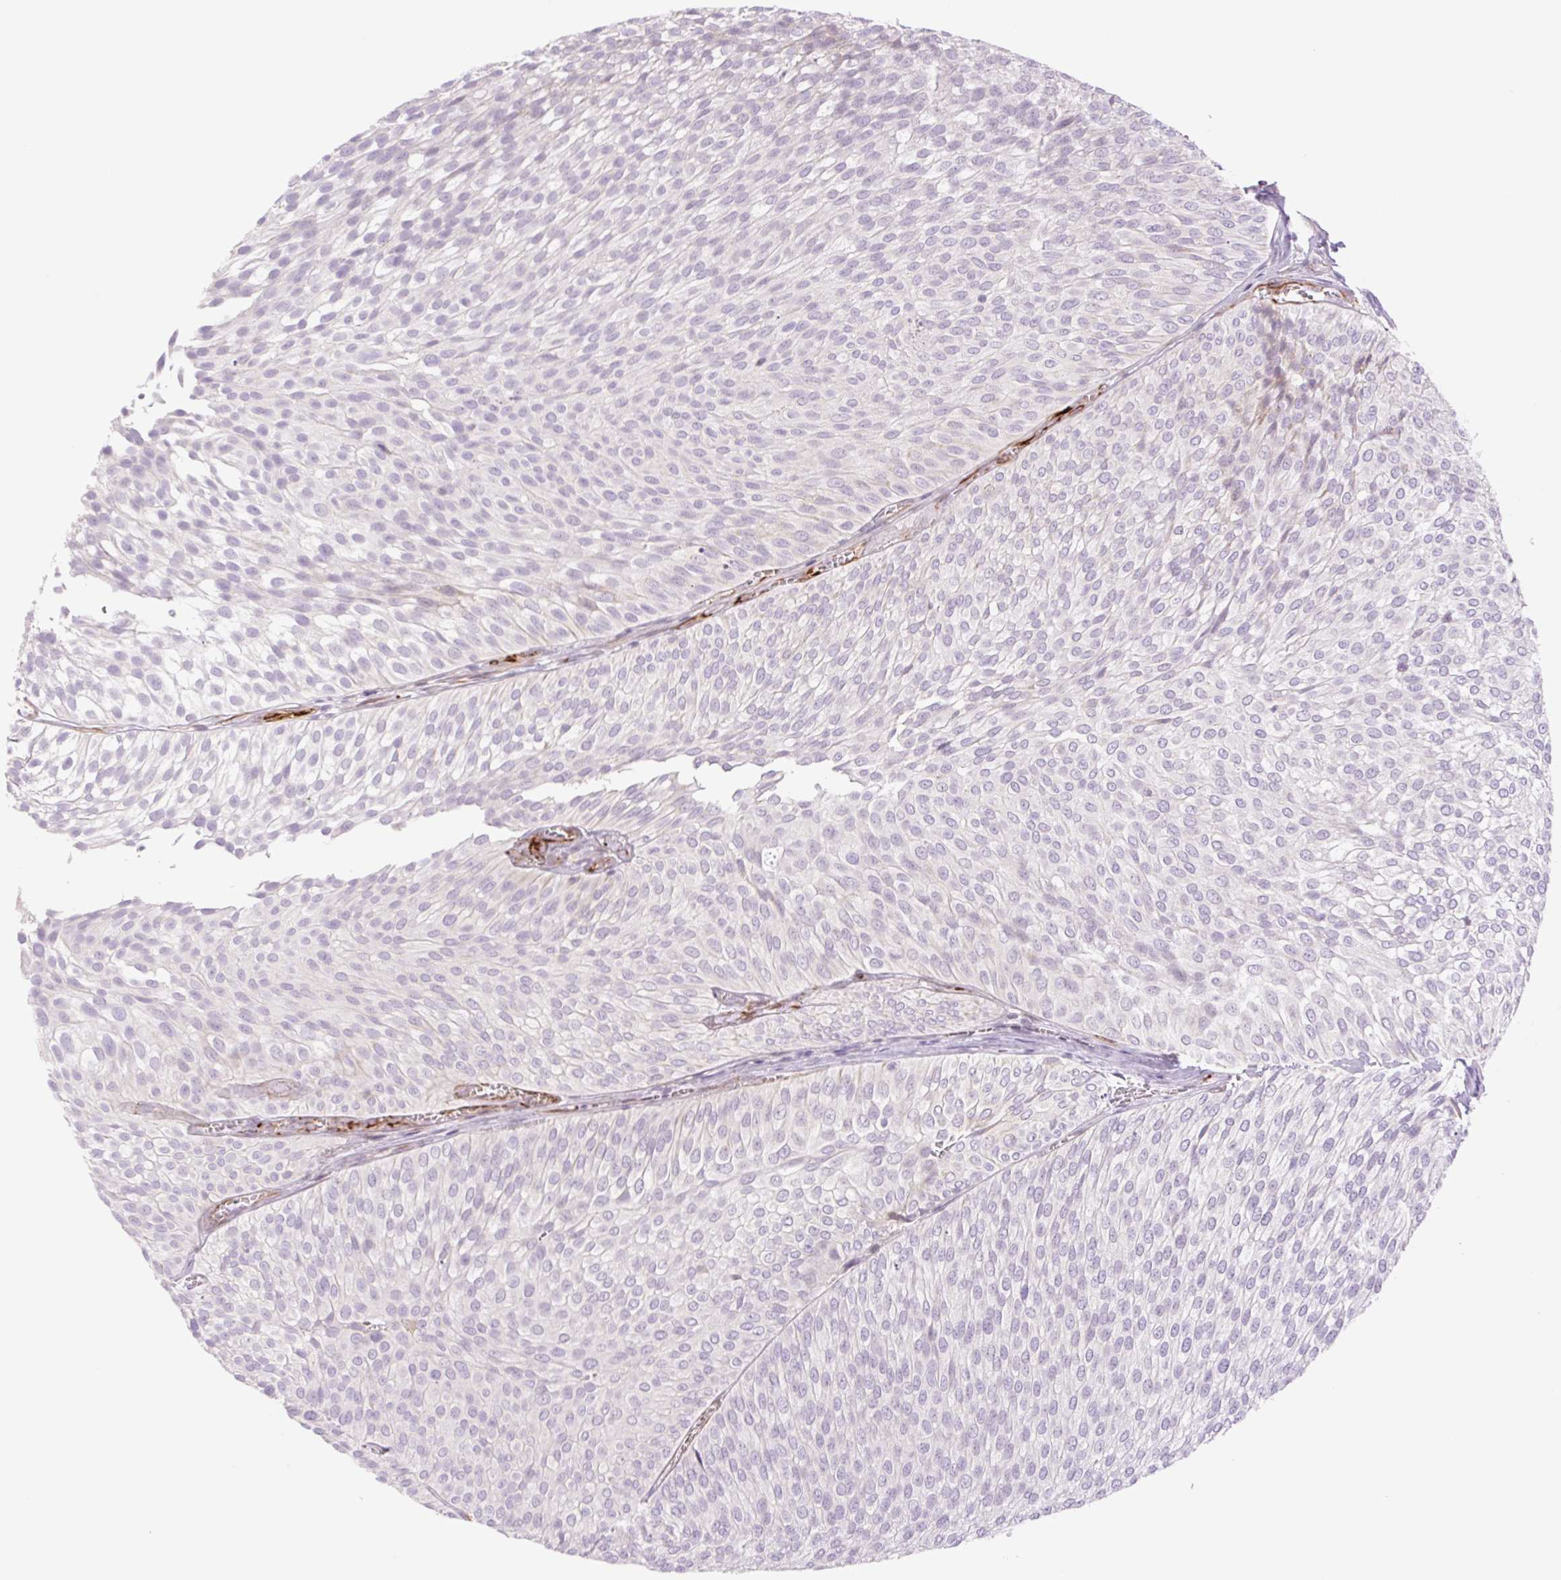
{"staining": {"intensity": "negative", "quantity": "none", "location": "none"}, "tissue": "urothelial cancer", "cell_type": "Tumor cells", "image_type": "cancer", "snomed": [{"axis": "morphology", "description": "Urothelial carcinoma, Low grade"}, {"axis": "topography", "description": "Urinary bladder"}], "caption": "The immunohistochemistry (IHC) histopathology image has no significant positivity in tumor cells of low-grade urothelial carcinoma tissue.", "gene": "ZFYVE21", "patient": {"sex": "male", "age": 91}}